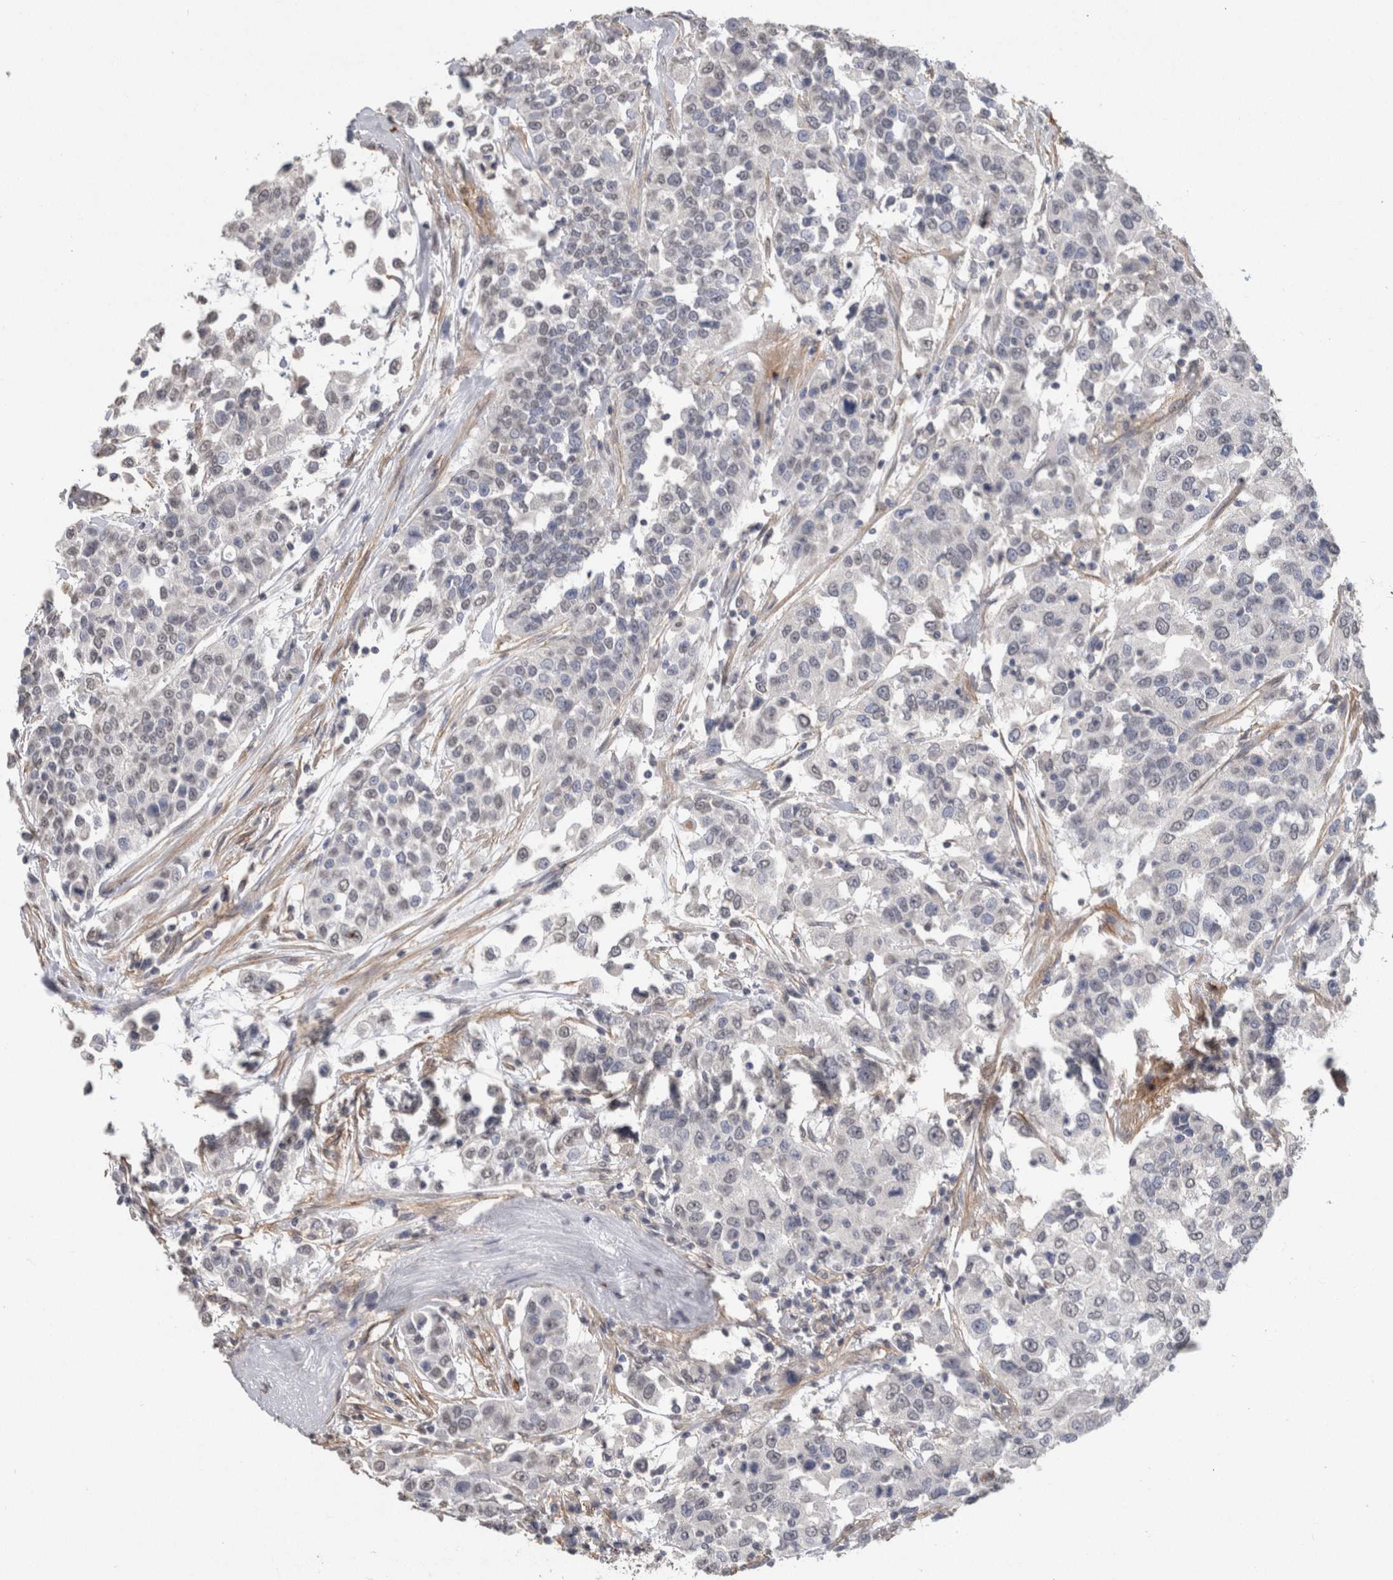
{"staining": {"intensity": "negative", "quantity": "none", "location": "none"}, "tissue": "urothelial cancer", "cell_type": "Tumor cells", "image_type": "cancer", "snomed": [{"axis": "morphology", "description": "Urothelial carcinoma, High grade"}, {"axis": "topography", "description": "Urinary bladder"}], "caption": "DAB (3,3'-diaminobenzidine) immunohistochemical staining of human urothelial cancer shows no significant staining in tumor cells. The staining was performed using DAB (3,3'-diaminobenzidine) to visualize the protein expression in brown, while the nuclei were stained in blue with hematoxylin (Magnification: 20x).", "gene": "RECK", "patient": {"sex": "female", "age": 80}}